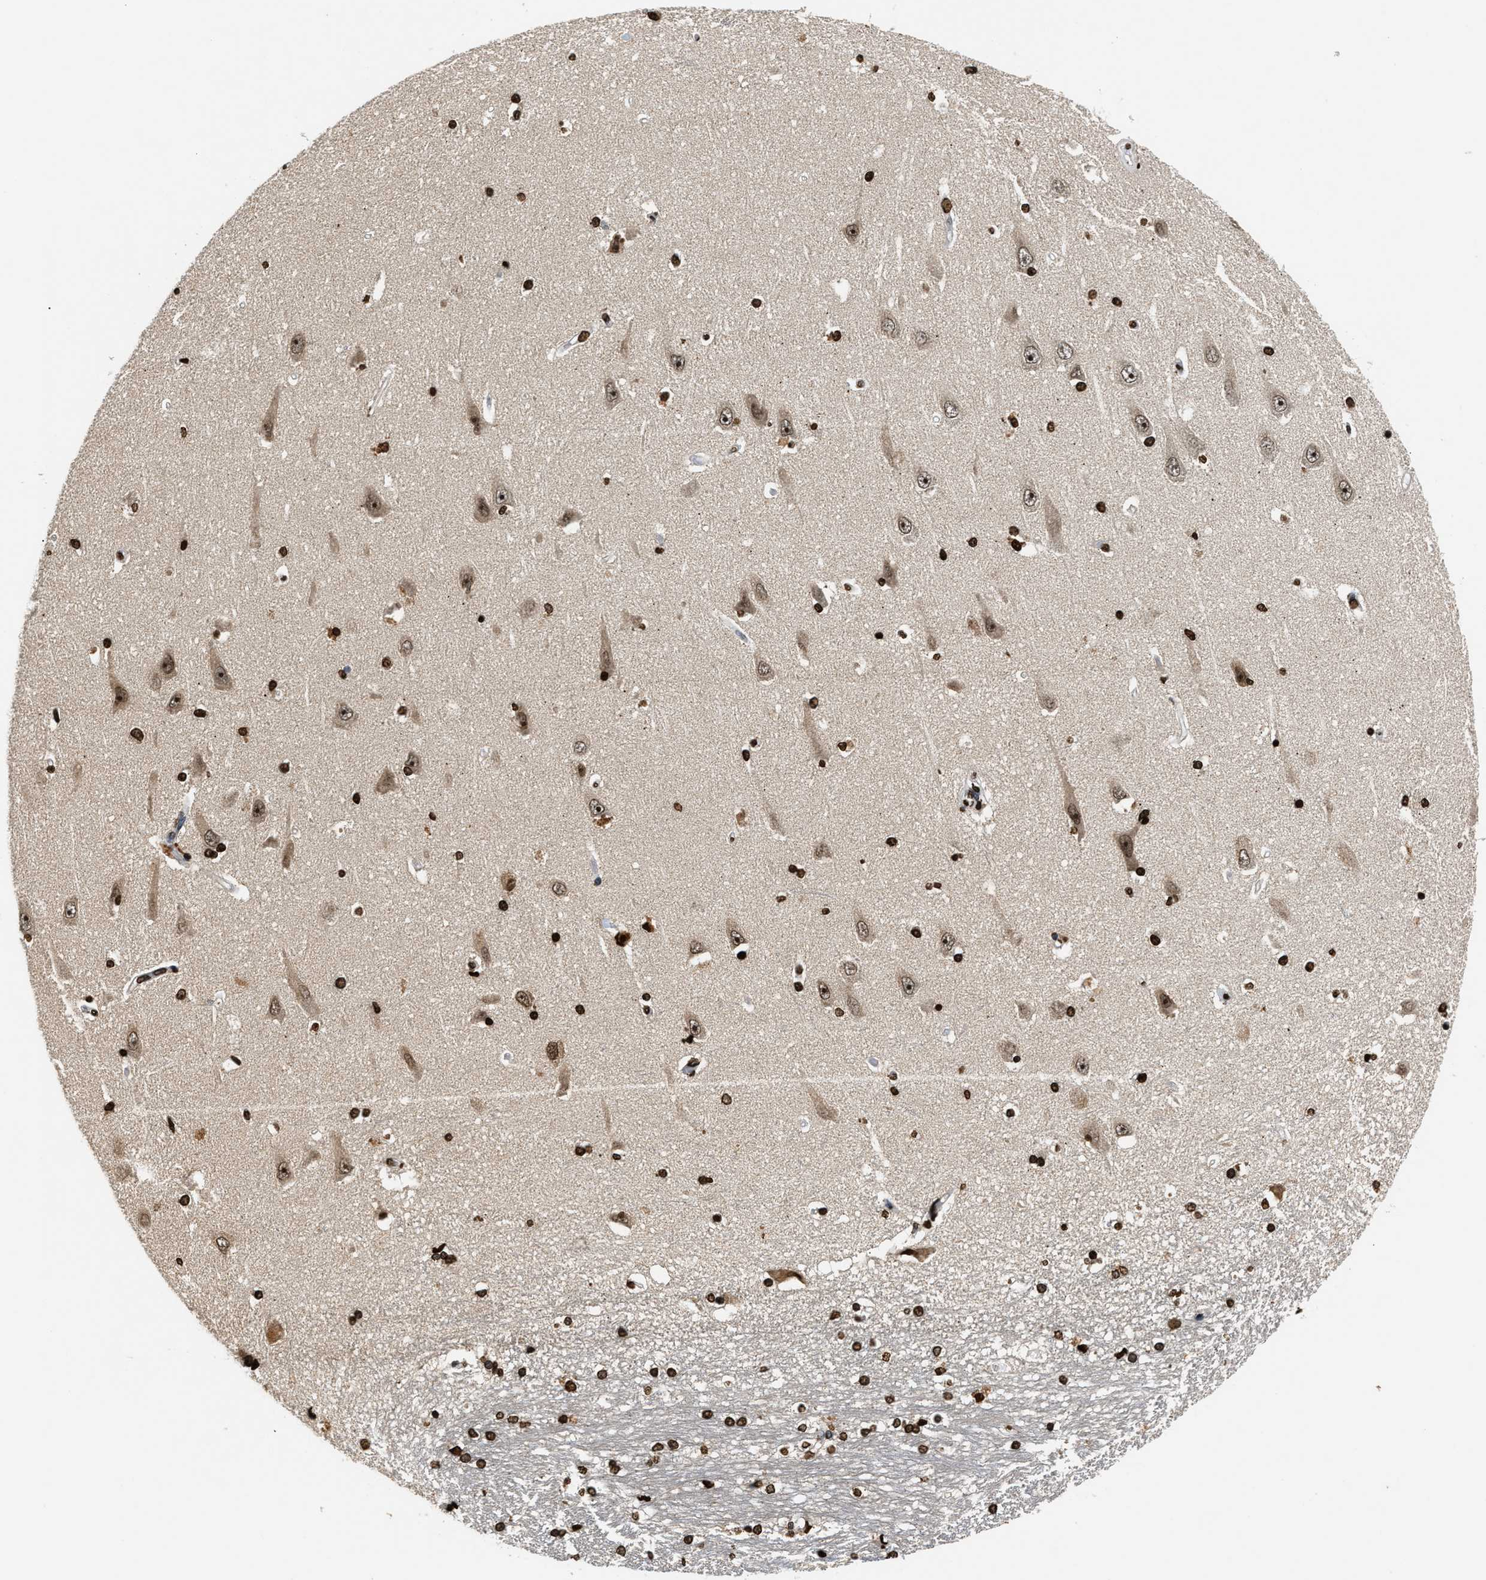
{"staining": {"intensity": "strong", "quantity": ">75%", "location": "nuclear"}, "tissue": "hippocampus", "cell_type": "Glial cells", "image_type": "normal", "snomed": [{"axis": "morphology", "description": "Normal tissue, NOS"}, {"axis": "topography", "description": "Hippocampus"}], "caption": "High-magnification brightfield microscopy of normal hippocampus stained with DAB (3,3'-diaminobenzidine) (brown) and counterstained with hematoxylin (blue). glial cells exhibit strong nuclear staining is seen in approximately>75% of cells.", "gene": "DNASE1L3", "patient": {"sex": "male", "age": 45}}